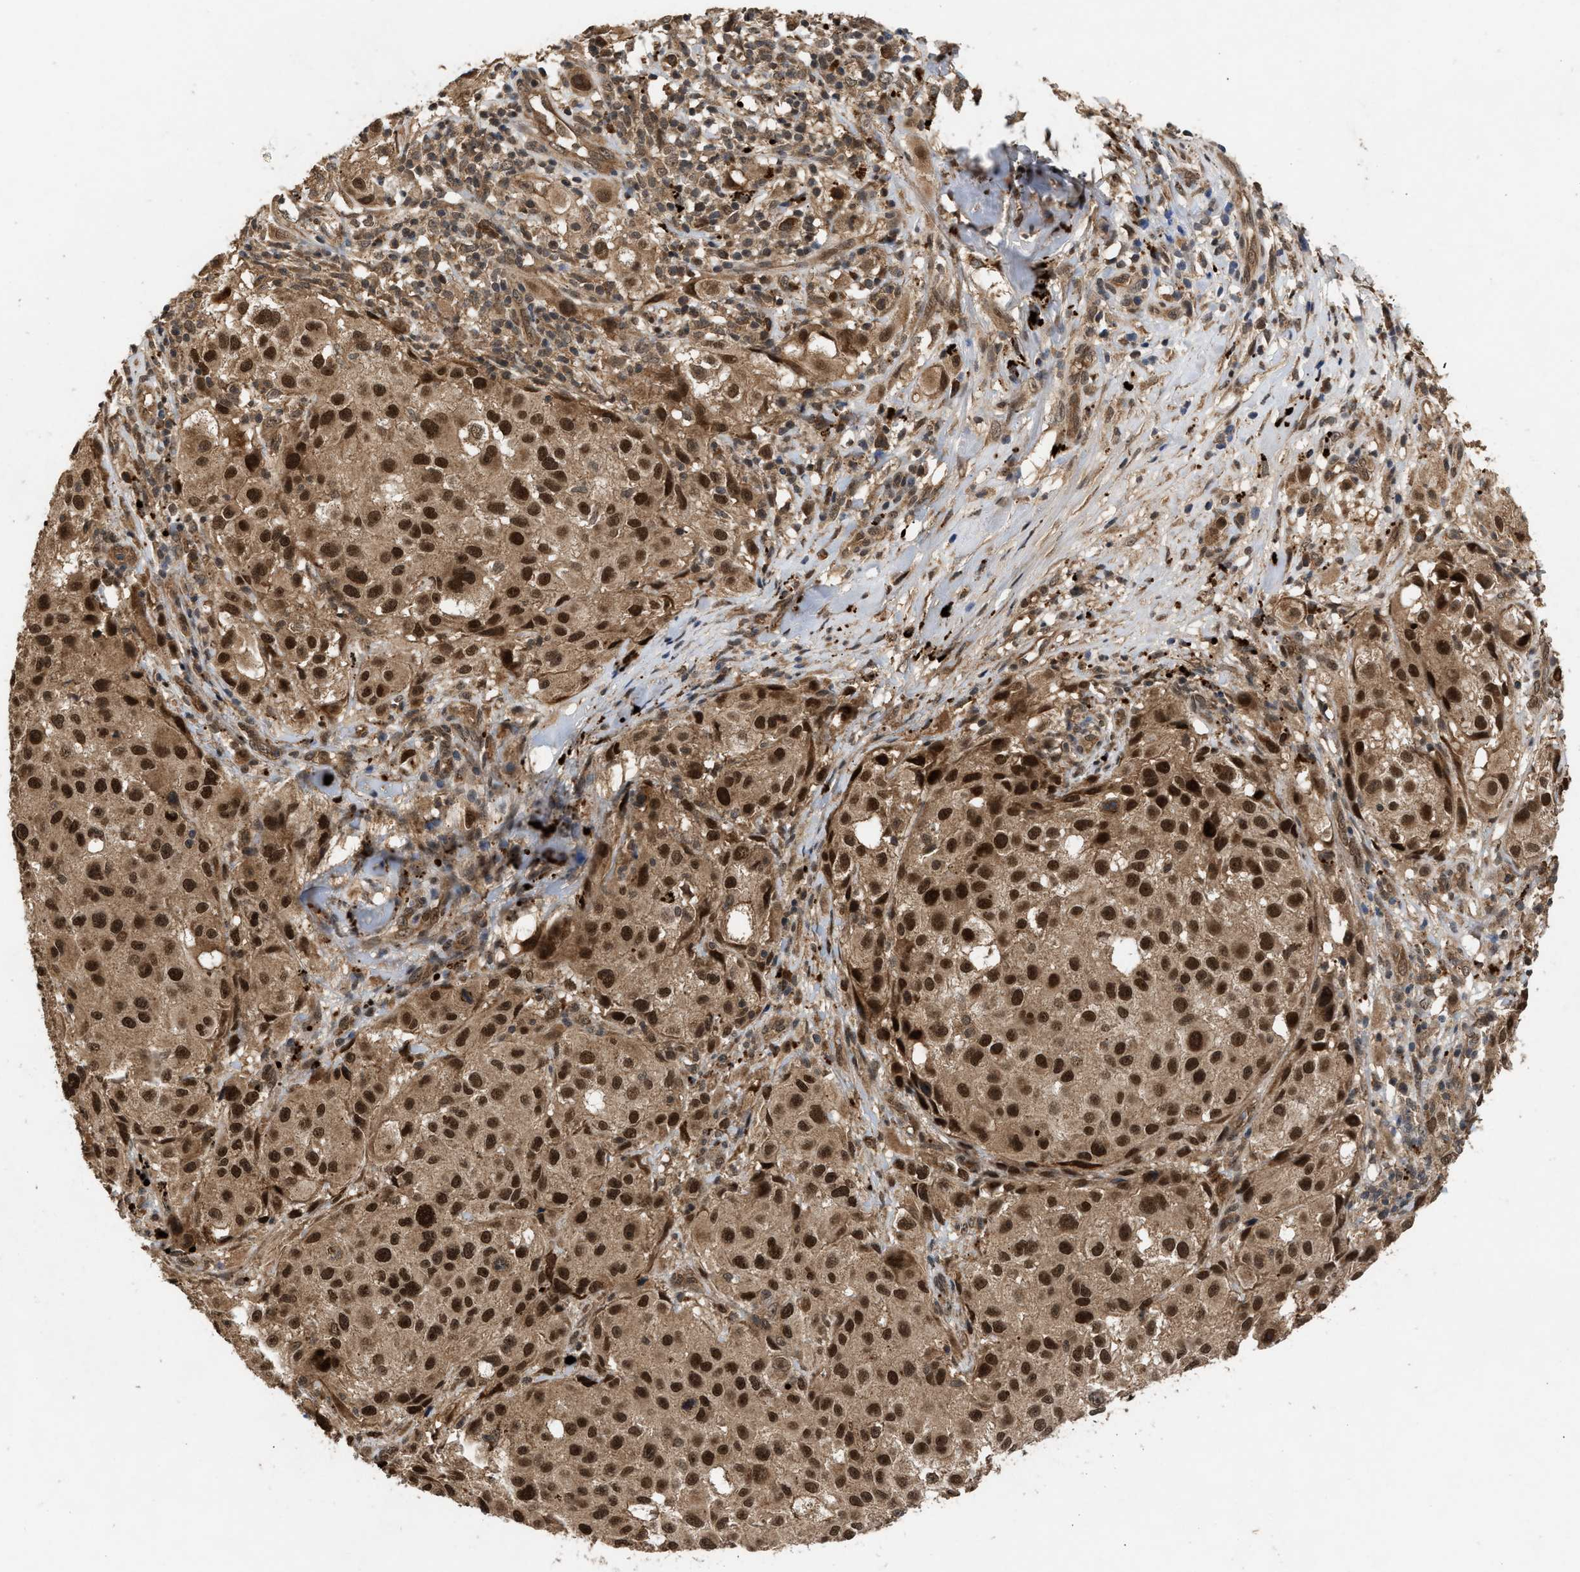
{"staining": {"intensity": "strong", "quantity": ">75%", "location": "cytoplasmic/membranous,nuclear"}, "tissue": "melanoma", "cell_type": "Tumor cells", "image_type": "cancer", "snomed": [{"axis": "morphology", "description": "Necrosis, NOS"}, {"axis": "morphology", "description": "Malignant melanoma, NOS"}, {"axis": "topography", "description": "Skin"}], "caption": "A histopathology image showing strong cytoplasmic/membranous and nuclear staining in approximately >75% of tumor cells in melanoma, as visualized by brown immunohistochemical staining.", "gene": "RUSC2", "patient": {"sex": "female", "age": 87}}